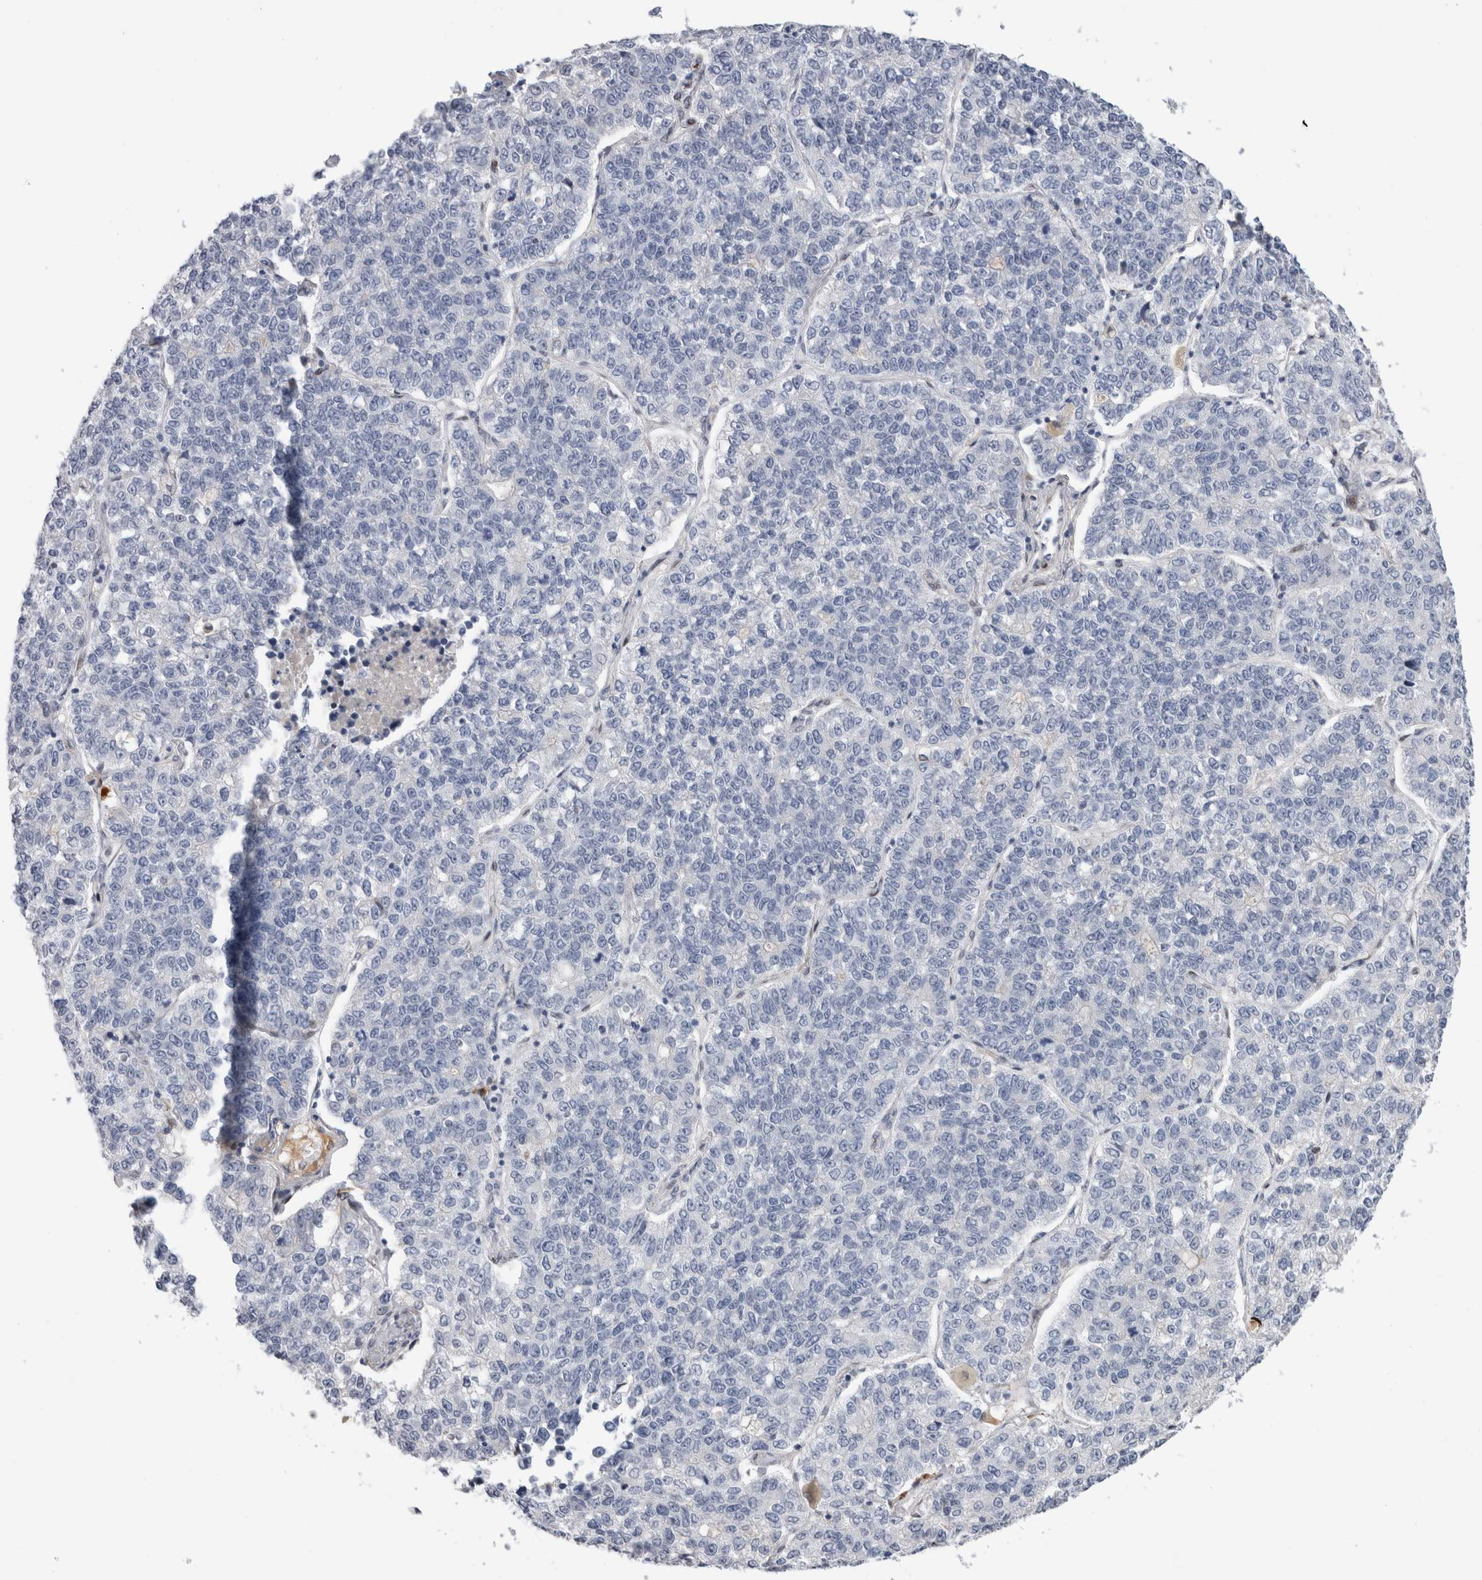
{"staining": {"intensity": "negative", "quantity": "none", "location": "none"}, "tissue": "lung cancer", "cell_type": "Tumor cells", "image_type": "cancer", "snomed": [{"axis": "morphology", "description": "Adenocarcinoma, NOS"}, {"axis": "topography", "description": "Lung"}], "caption": "High power microscopy photomicrograph of an IHC histopathology image of lung adenocarcinoma, revealing no significant positivity in tumor cells.", "gene": "DMTN", "patient": {"sex": "male", "age": 49}}